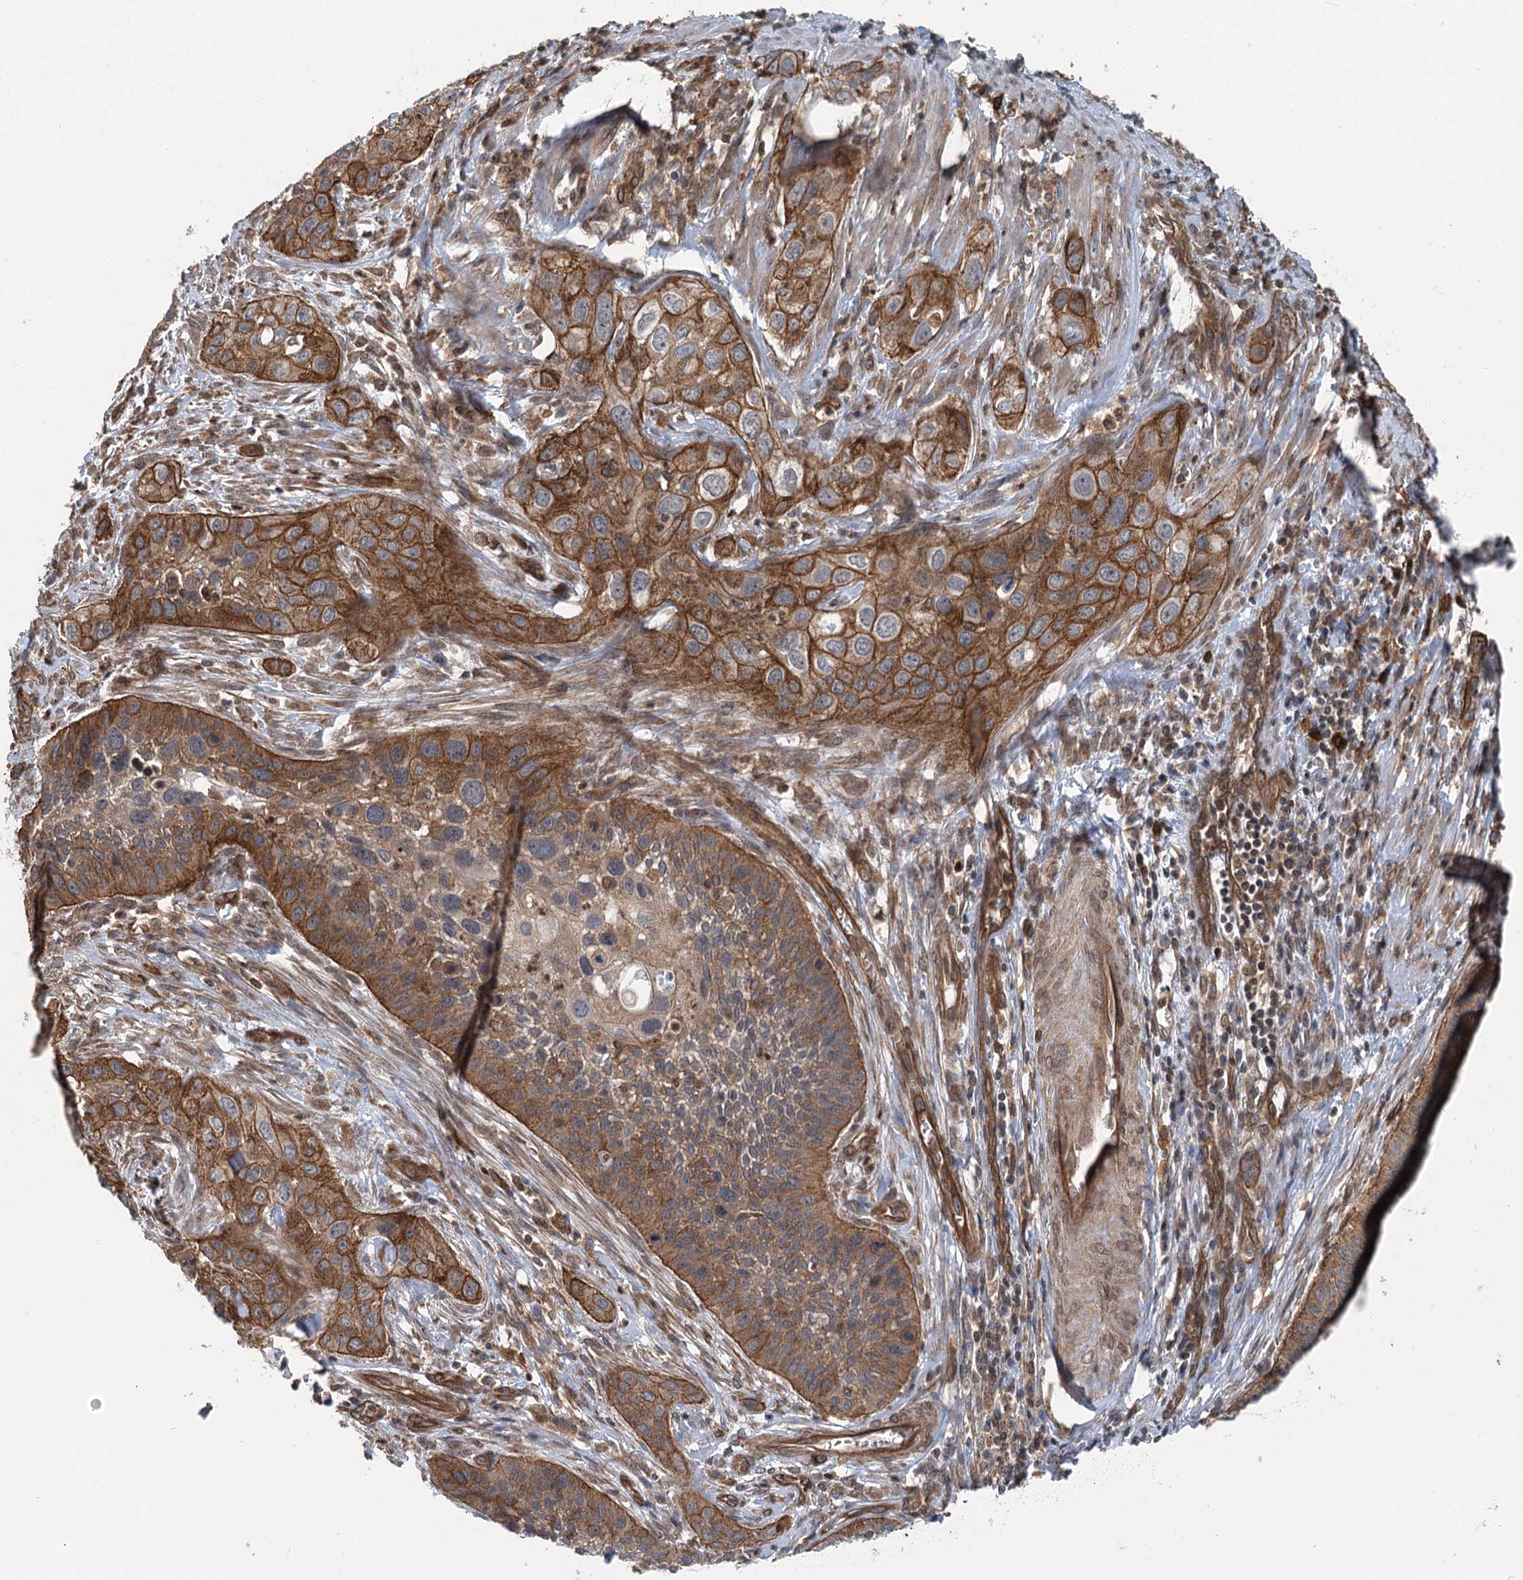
{"staining": {"intensity": "strong", "quantity": "25%-75%", "location": "cytoplasmic/membranous"}, "tissue": "cervical cancer", "cell_type": "Tumor cells", "image_type": "cancer", "snomed": [{"axis": "morphology", "description": "Squamous cell carcinoma, NOS"}, {"axis": "topography", "description": "Cervix"}], "caption": "Immunohistochemistry (IHC) photomicrograph of cervical squamous cell carcinoma stained for a protein (brown), which shows high levels of strong cytoplasmic/membranous expression in about 25%-75% of tumor cells.", "gene": "IQSEC1", "patient": {"sex": "female", "age": 34}}